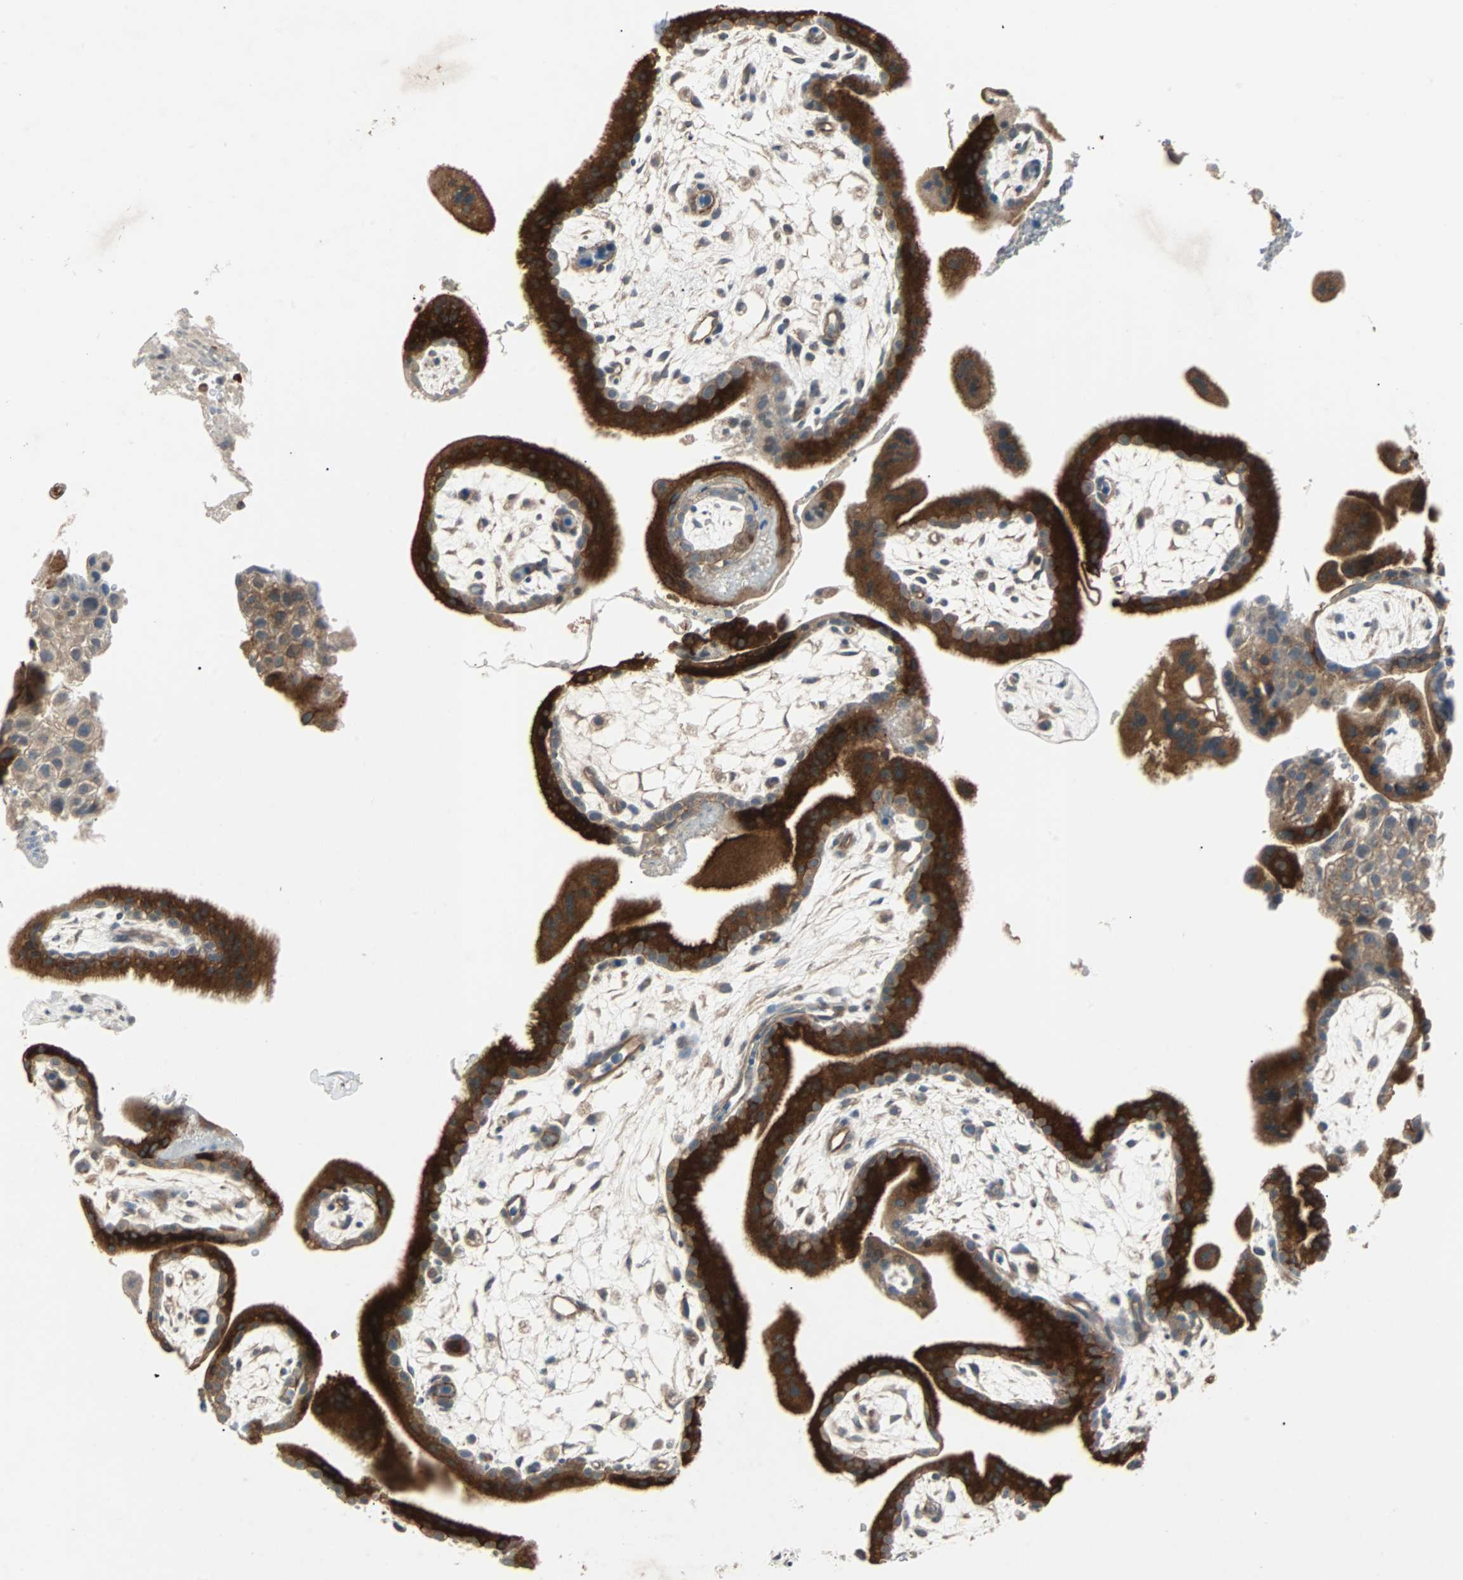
{"staining": {"intensity": "strong", "quantity": ">75%", "location": "cytoplasmic/membranous"}, "tissue": "placenta", "cell_type": "Trophoblastic cells", "image_type": "normal", "snomed": [{"axis": "morphology", "description": "Normal tissue, NOS"}, {"axis": "topography", "description": "Placenta"}], "caption": "An image of placenta stained for a protein displays strong cytoplasmic/membranous brown staining in trophoblastic cells. (DAB IHC, brown staining for protein, blue staining for nuclei).", "gene": "CMC2", "patient": {"sex": "female", "age": 35}}